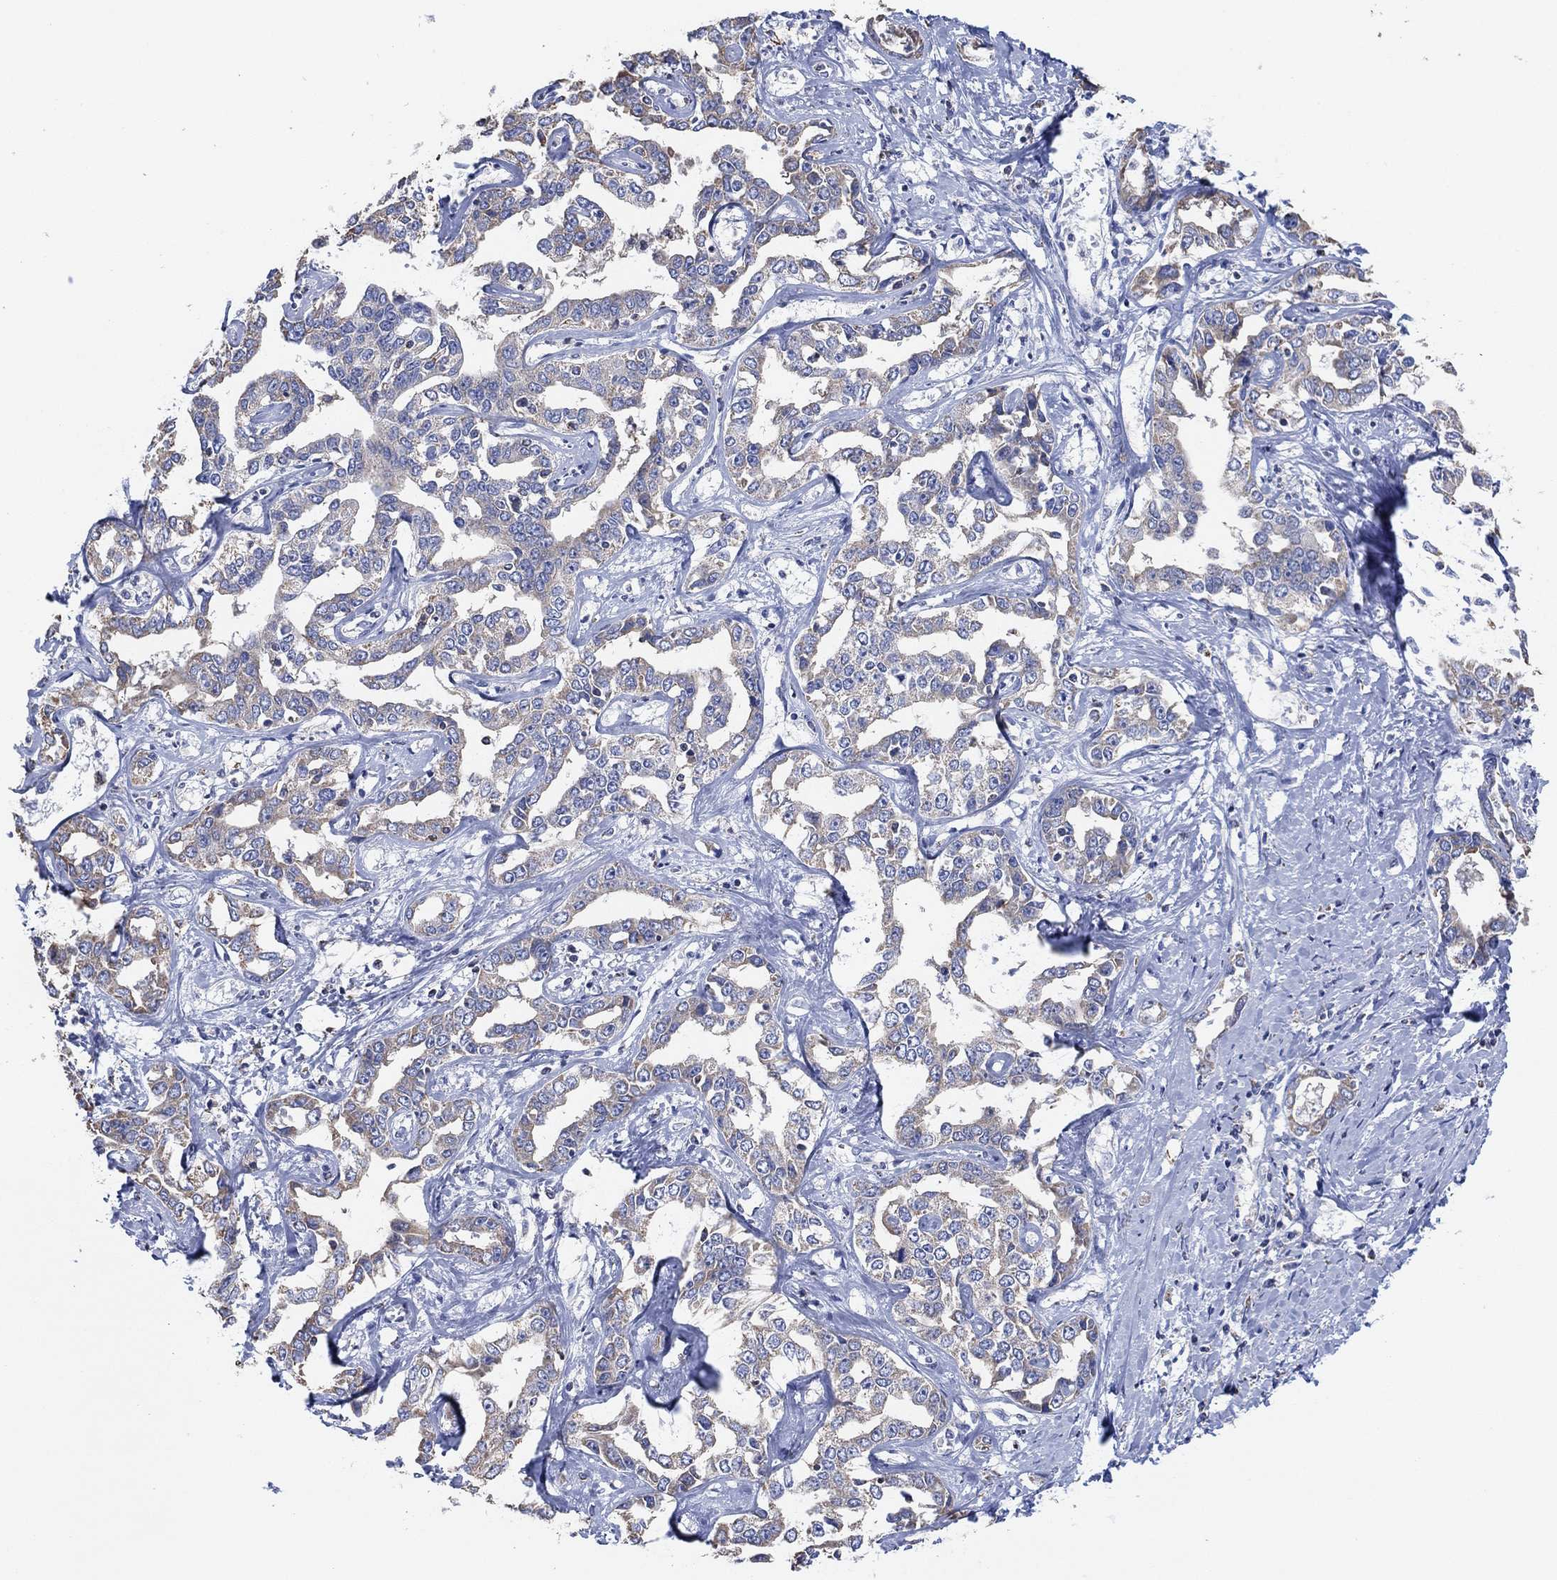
{"staining": {"intensity": "weak", "quantity": "25%-75%", "location": "cytoplasmic/membranous"}, "tissue": "liver cancer", "cell_type": "Tumor cells", "image_type": "cancer", "snomed": [{"axis": "morphology", "description": "Cholangiocarcinoma"}, {"axis": "topography", "description": "Liver"}], "caption": "DAB (3,3'-diaminobenzidine) immunohistochemical staining of liver cancer demonstrates weak cytoplasmic/membranous protein expression in about 25%-75% of tumor cells. (DAB IHC with brightfield microscopy, high magnification).", "gene": "CFTR", "patient": {"sex": "male", "age": 59}}